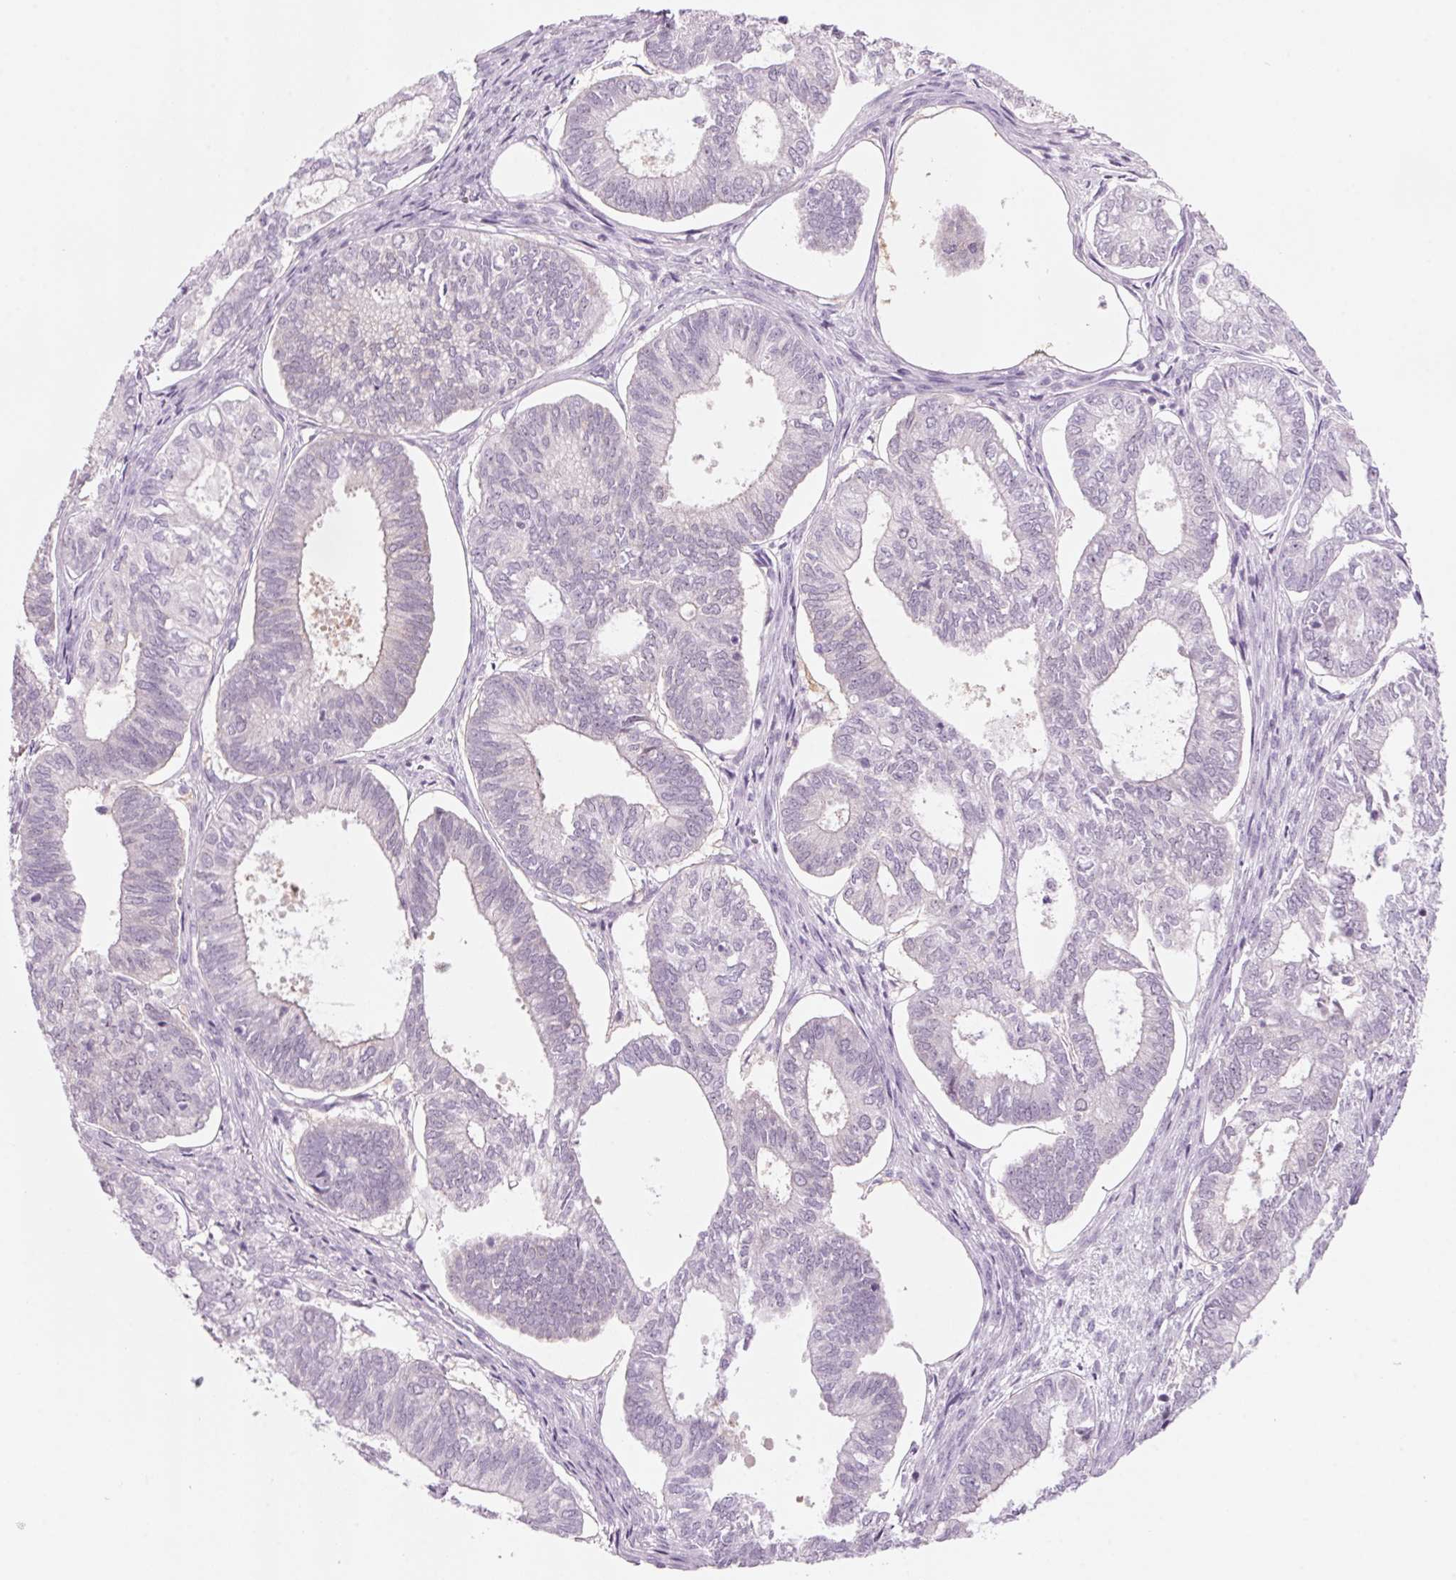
{"staining": {"intensity": "negative", "quantity": "none", "location": "none"}, "tissue": "ovarian cancer", "cell_type": "Tumor cells", "image_type": "cancer", "snomed": [{"axis": "morphology", "description": "Carcinoma, endometroid"}, {"axis": "topography", "description": "Ovary"}], "caption": "A photomicrograph of human endometroid carcinoma (ovarian) is negative for staining in tumor cells.", "gene": "DNTTIP2", "patient": {"sex": "female", "age": 64}}